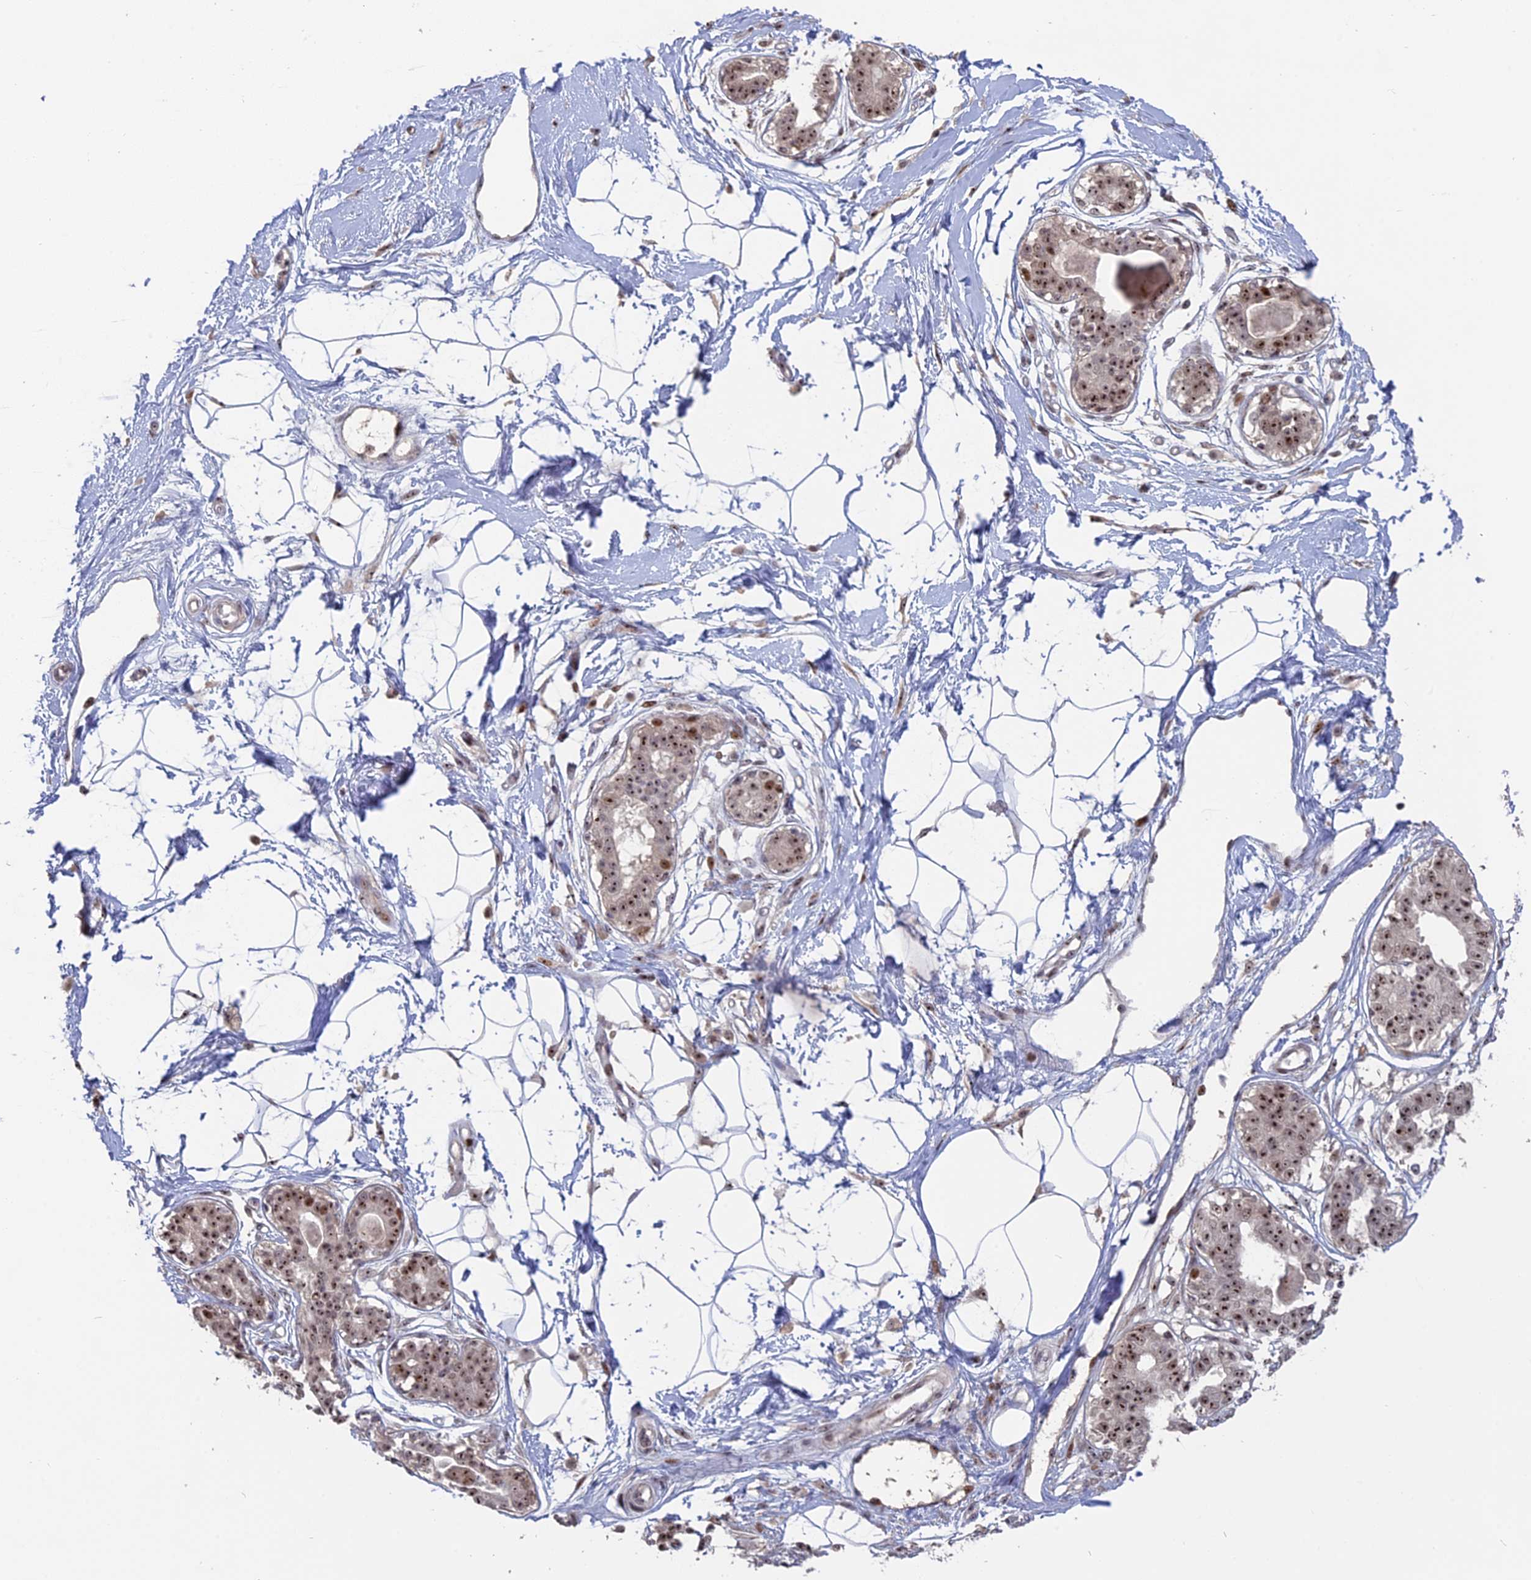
{"staining": {"intensity": "negative", "quantity": "none", "location": "none"}, "tissue": "breast", "cell_type": "Adipocytes", "image_type": "normal", "snomed": [{"axis": "morphology", "description": "Normal tissue, NOS"}, {"axis": "topography", "description": "Breast"}], "caption": "Histopathology image shows no protein positivity in adipocytes of unremarkable breast. (Brightfield microscopy of DAB (3,3'-diaminobenzidine) IHC at high magnification).", "gene": "FAM131A", "patient": {"sex": "female", "age": 45}}